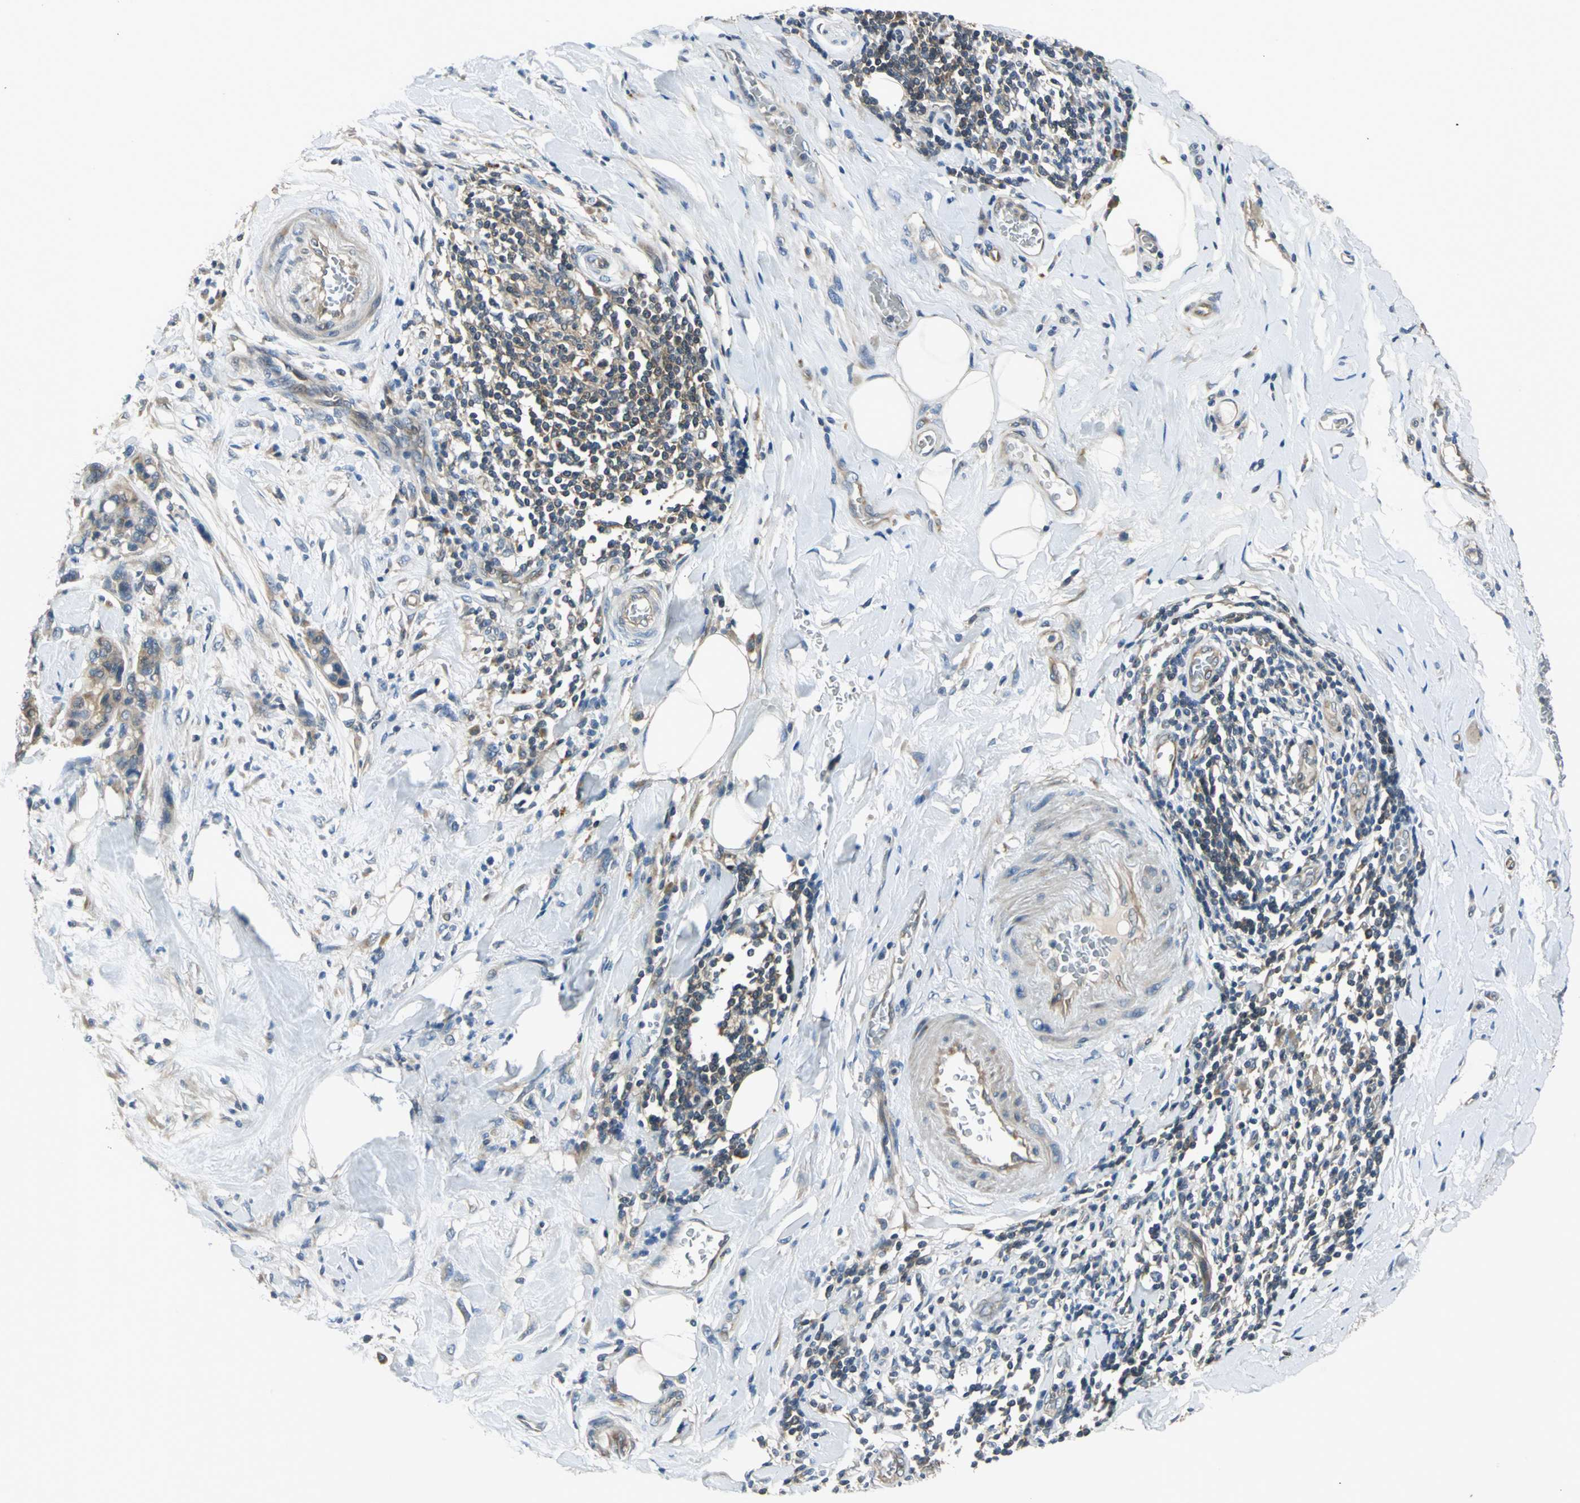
{"staining": {"intensity": "moderate", "quantity": ">75%", "location": "cytoplasmic/membranous"}, "tissue": "colorectal cancer", "cell_type": "Tumor cells", "image_type": "cancer", "snomed": [{"axis": "morphology", "description": "Normal tissue, NOS"}, {"axis": "morphology", "description": "Adenocarcinoma, NOS"}, {"axis": "topography", "description": "Colon"}], "caption": "The histopathology image exhibits staining of adenocarcinoma (colorectal), revealing moderate cytoplasmic/membranous protein expression (brown color) within tumor cells. Nuclei are stained in blue.", "gene": "PRKAA1", "patient": {"sex": "male", "age": 82}}